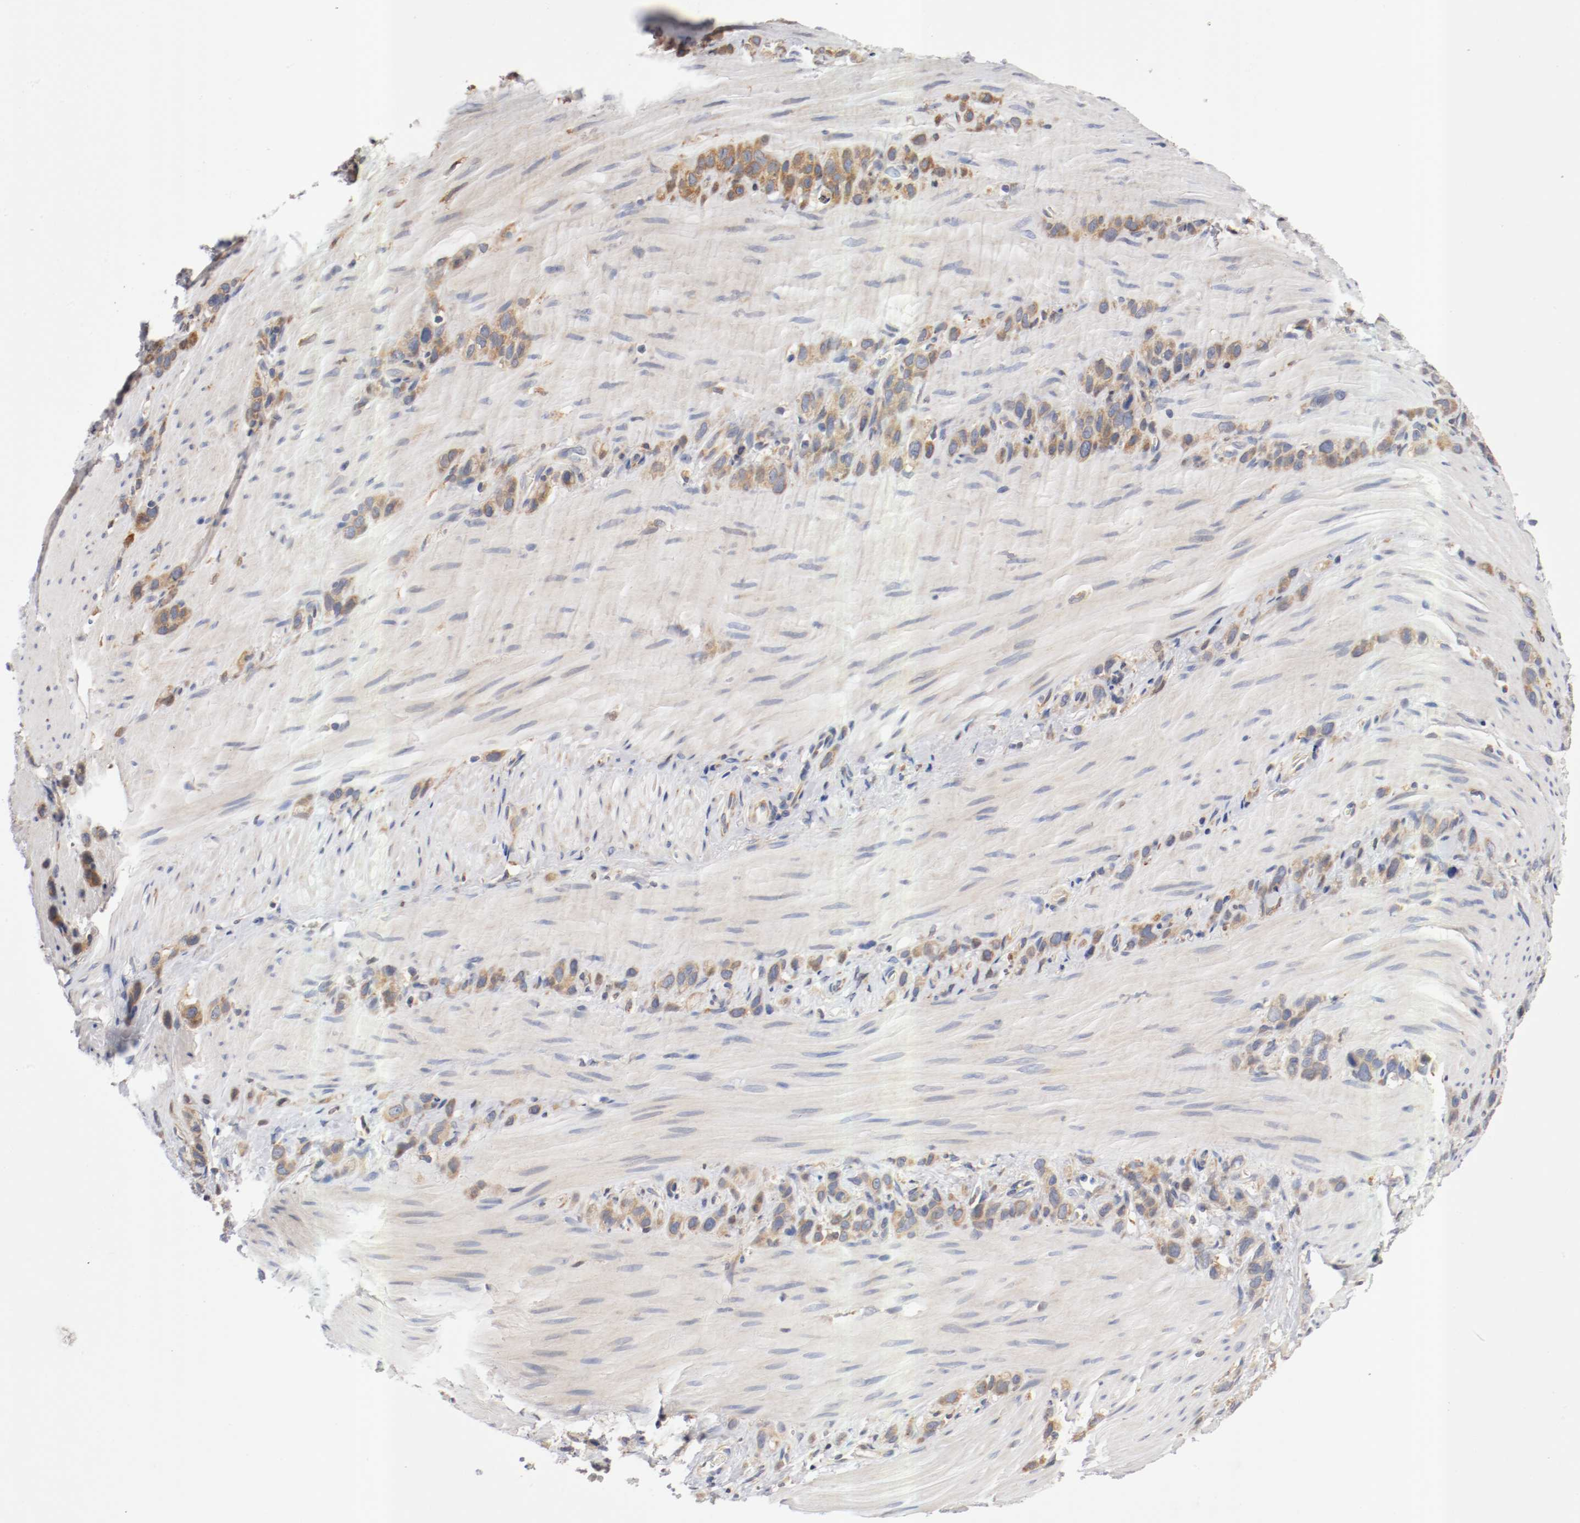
{"staining": {"intensity": "weak", "quantity": ">75%", "location": "cytoplasmic/membranous"}, "tissue": "stomach cancer", "cell_type": "Tumor cells", "image_type": "cancer", "snomed": [{"axis": "morphology", "description": "Normal tissue, NOS"}, {"axis": "morphology", "description": "Adenocarcinoma, NOS"}, {"axis": "morphology", "description": "Adenocarcinoma, High grade"}, {"axis": "topography", "description": "Stomach, upper"}, {"axis": "topography", "description": "Stomach"}], "caption": "Protein staining shows weak cytoplasmic/membranous staining in approximately >75% of tumor cells in stomach cancer (adenocarcinoma).", "gene": "TNFSF13", "patient": {"sex": "female", "age": 65}}